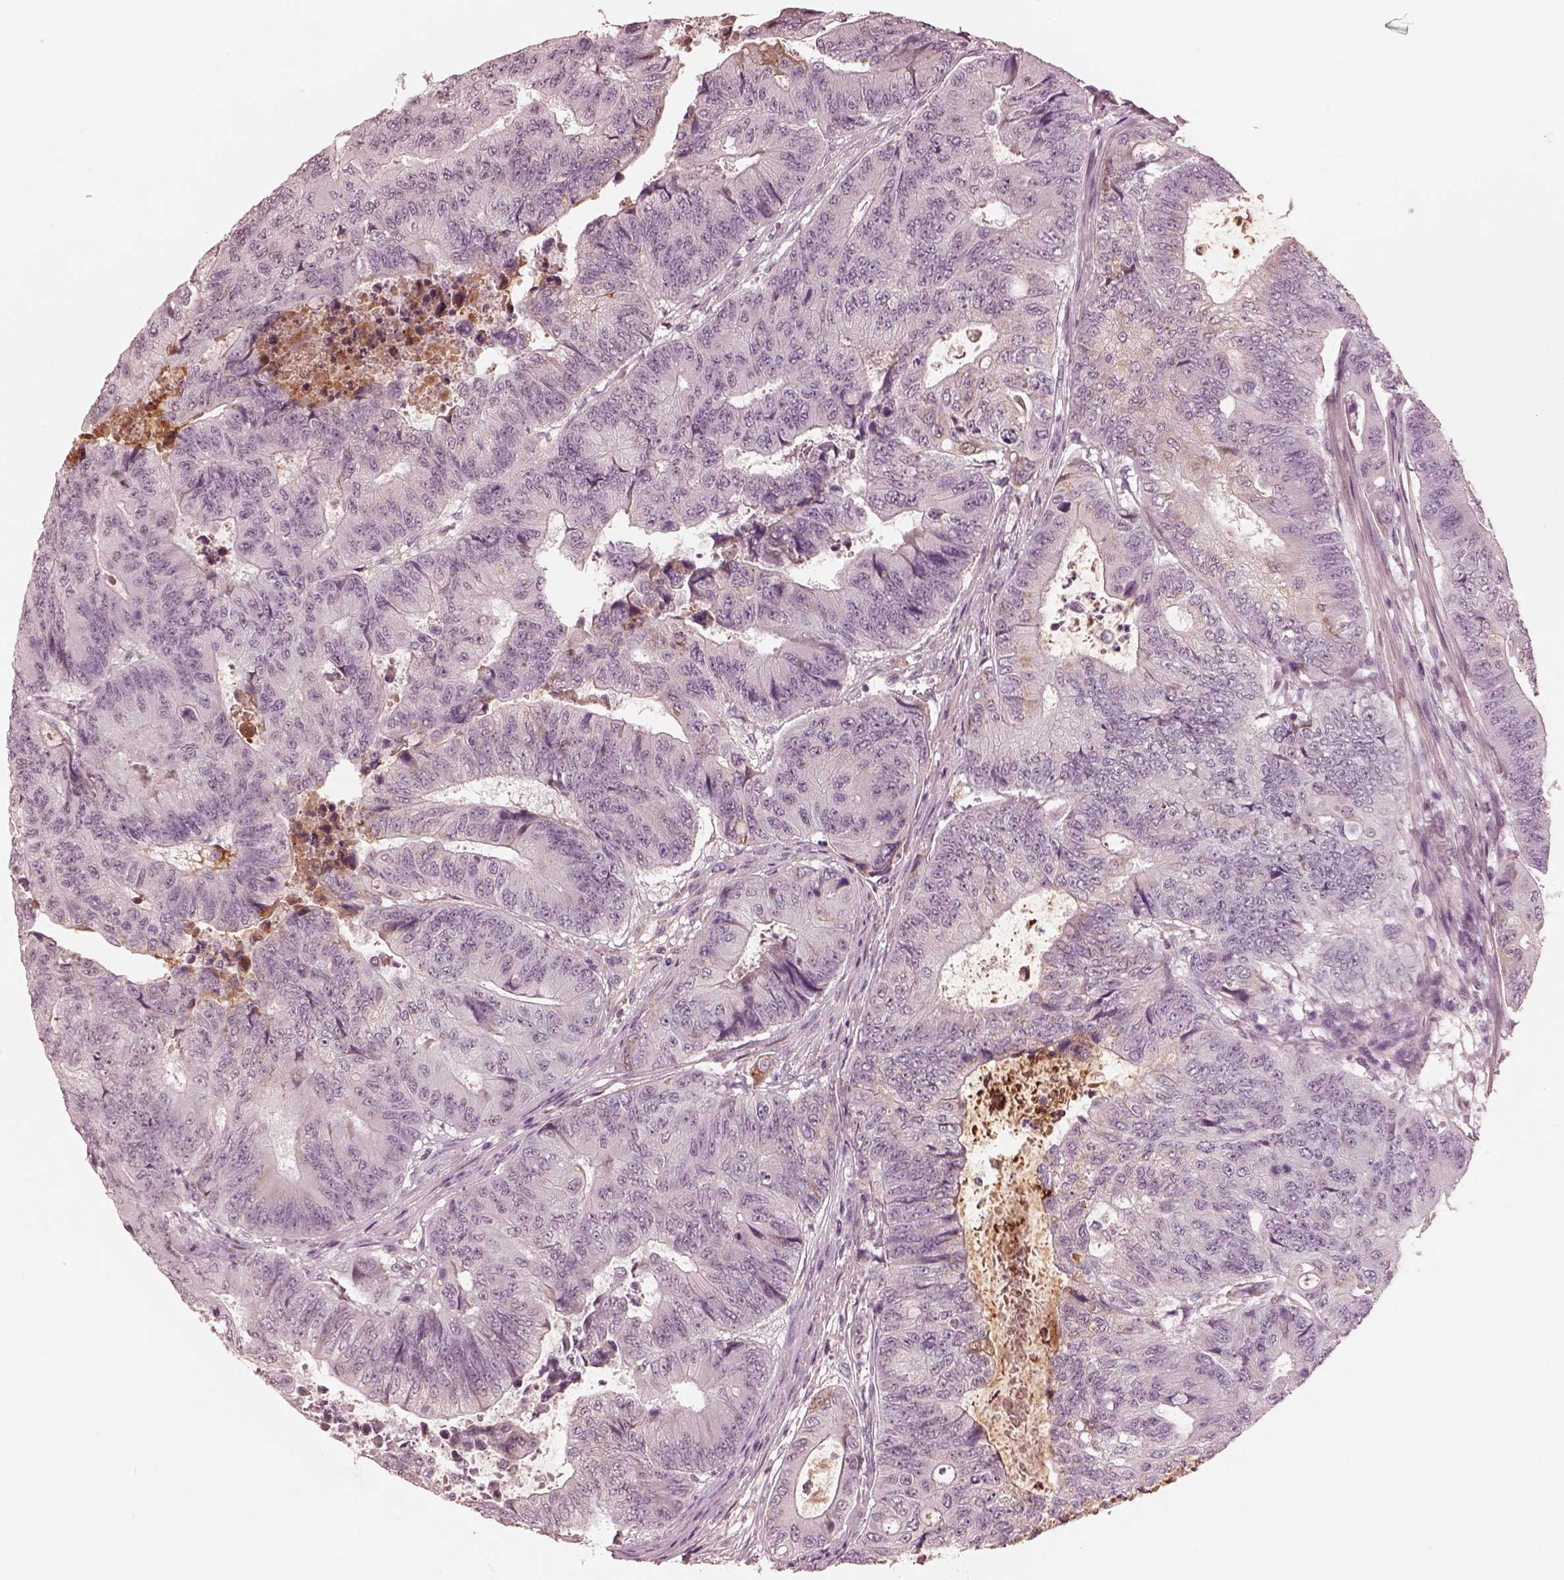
{"staining": {"intensity": "negative", "quantity": "none", "location": "none"}, "tissue": "colorectal cancer", "cell_type": "Tumor cells", "image_type": "cancer", "snomed": [{"axis": "morphology", "description": "Adenocarcinoma, NOS"}, {"axis": "topography", "description": "Colon"}], "caption": "Immunohistochemical staining of human colorectal adenocarcinoma displays no significant staining in tumor cells.", "gene": "KCNA2", "patient": {"sex": "female", "age": 48}}